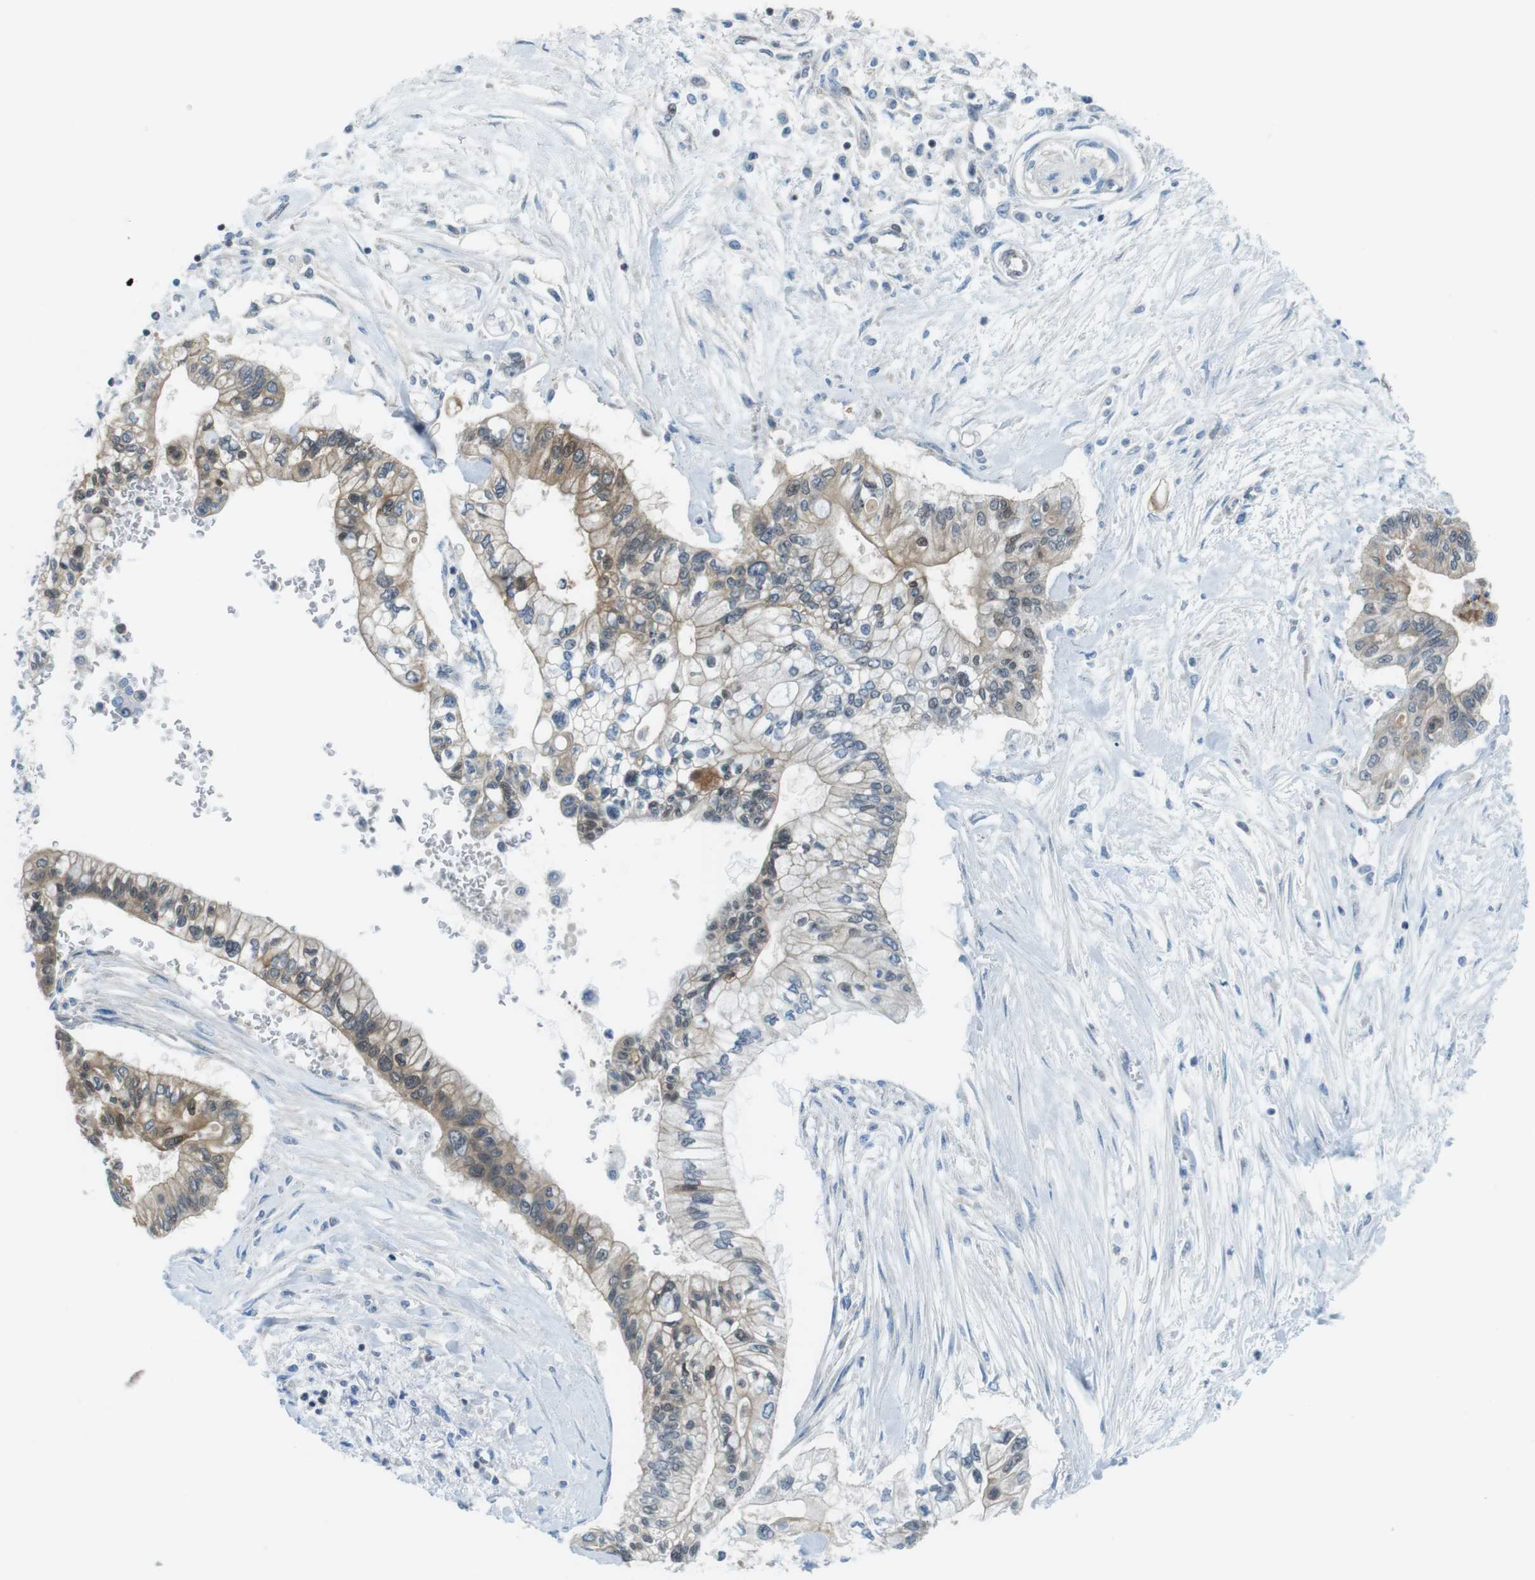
{"staining": {"intensity": "moderate", "quantity": "25%-75%", "location": "cytoplasmic/membranous"}, "tissue": "pancreatic cancer", "cell_type": "Tumor cells", "image_type": "cancer", "snomed": [{"axis": "morphology", "description": "Adenocarcinoma, NOS"}, {"axis": "topography", "description": "Pancreas"}], "caption": "A brown stain highlights moderate cytoplasmic/membranous staining of a protein in human adenocarcinoma (pancreatic) tumor cells.", "gene": "TES", "patient": {"sex": "female", "age": 77}}